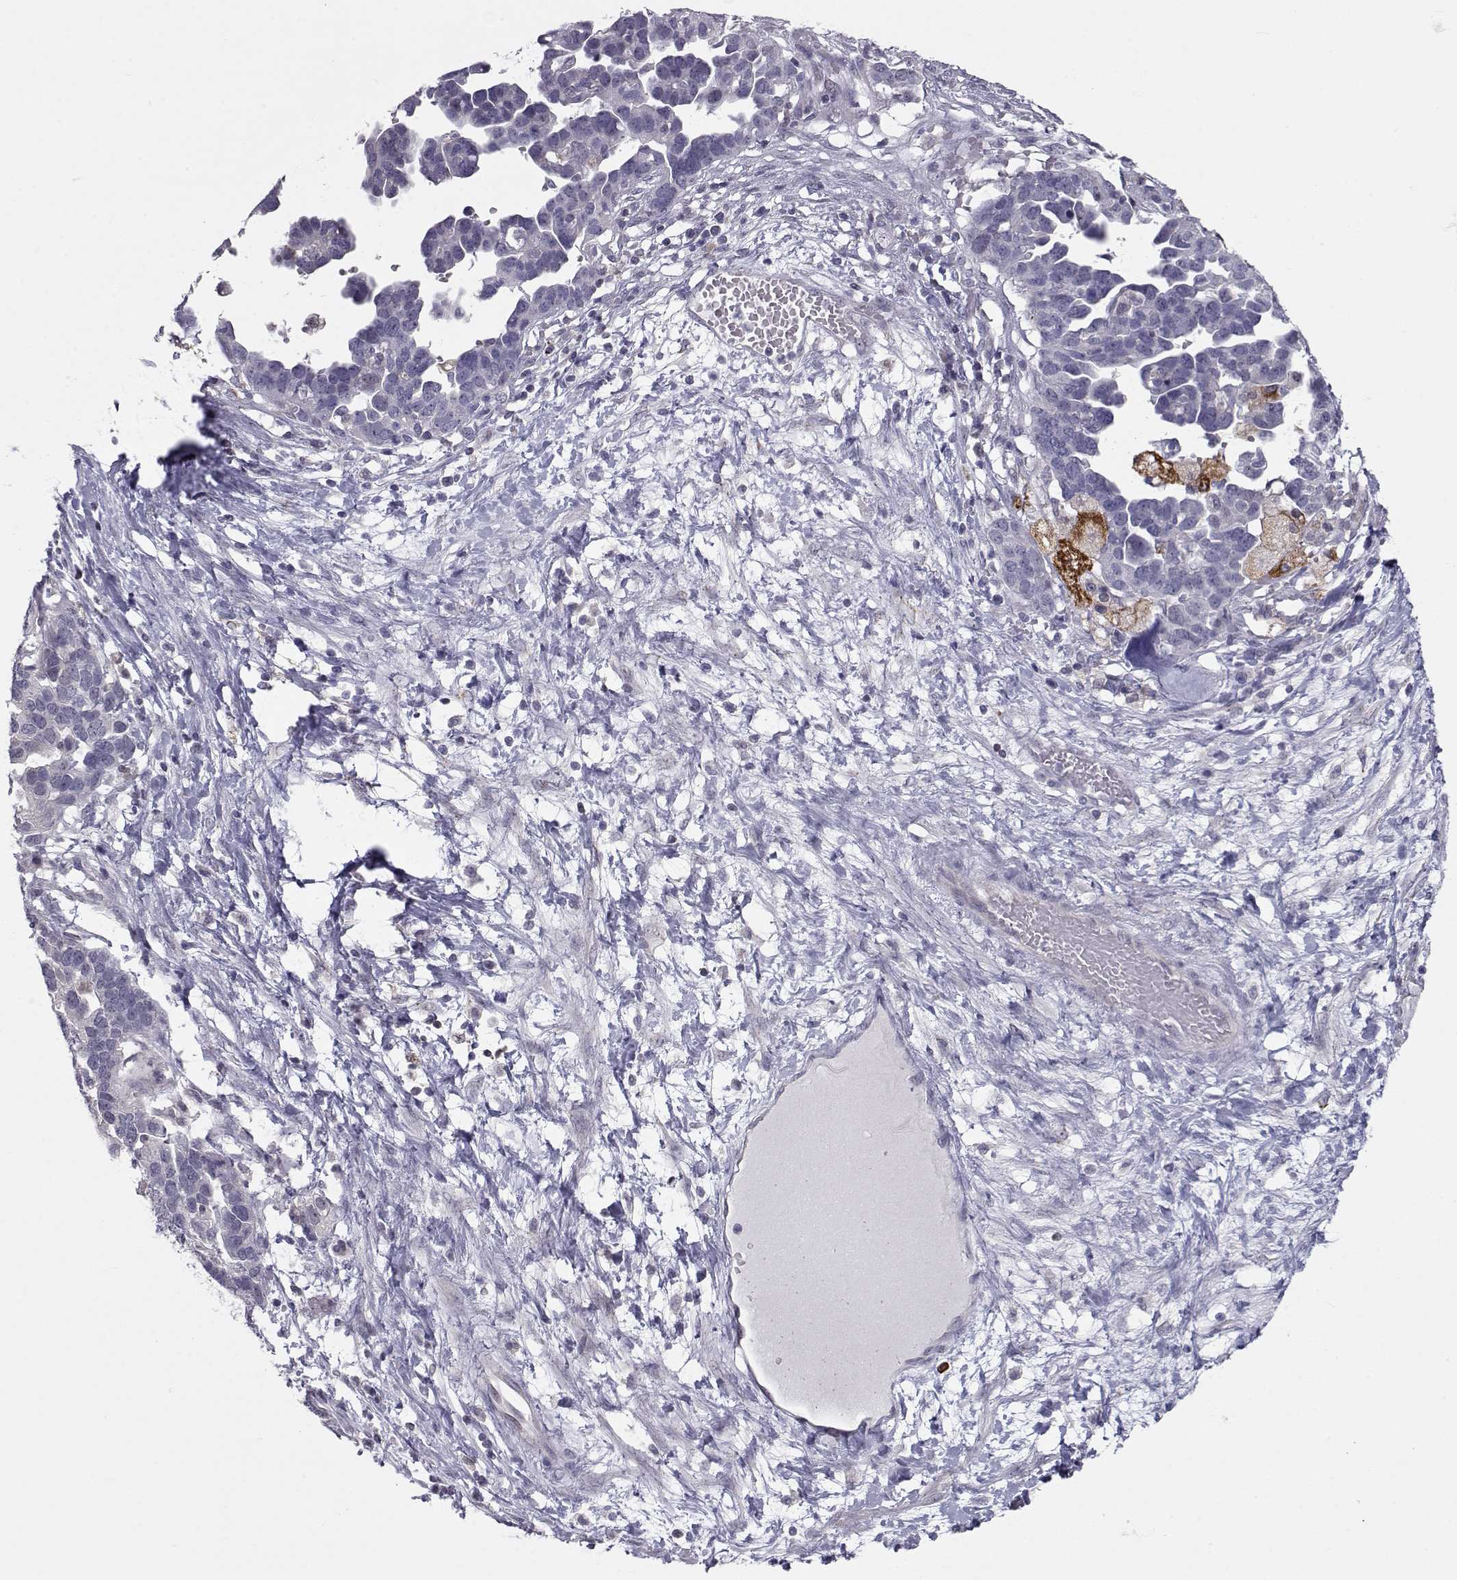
{"staining": {"intensity": "negative", "quantity": "none", "location": "none"}, "tissue": "ovarian cancer", "cell_type": "Tumor cells", "image_type": "cancer", "snomed": [{"axis": "morphology", "description": "Cystadenocarcinoma, serous, NOS"}, {"axis": "topography", "description": "Ovary"}], "caption": "There is no significant positivity in tumor cells of ovarian cancer.", "gene": "NPVF", "patient": {"sex": "female", "age": 54}}